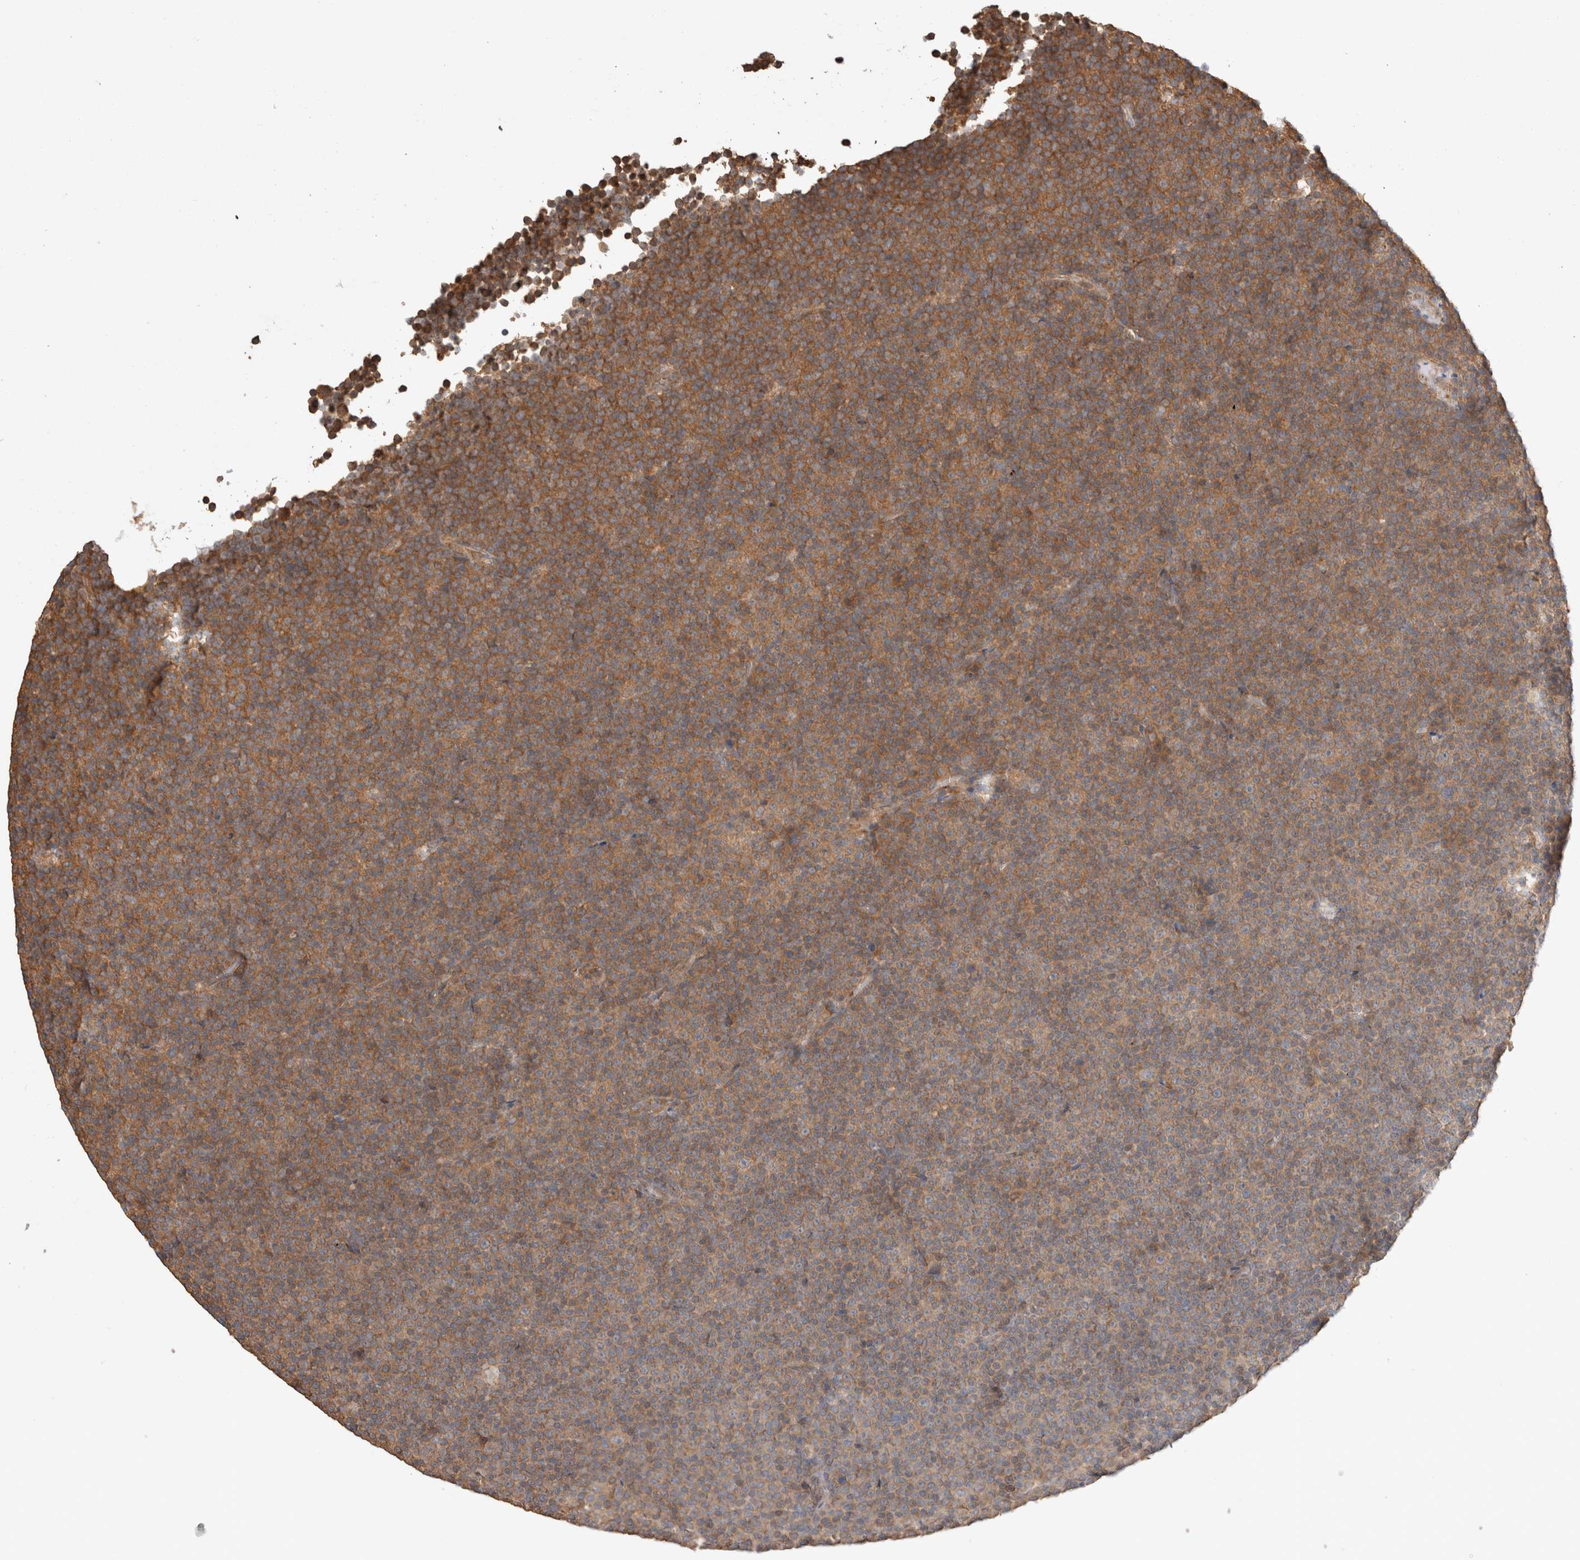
{"staining": {"intensity": "moderate", "quantity": ">75%", "location": "cytoplasmic/membranous"}, "tissue": "lymphoma", "cell_type": "Tumor cells", "image_type": "cancer", "snomed": [{"axis": "morphology", "description": "Malignant lymphoma, non-Hodgkin's type, Low grade"}, {"axis": "topography", "description": "Lymph node"}], "caption": "Immunohistochemistry of human lymphoma shows medium levels of moderate cytoplasmic/membranous staining in approximately >75% of tumor cells.", "gene": "HROB", "patient": {"sex": "female", "age": 67}}